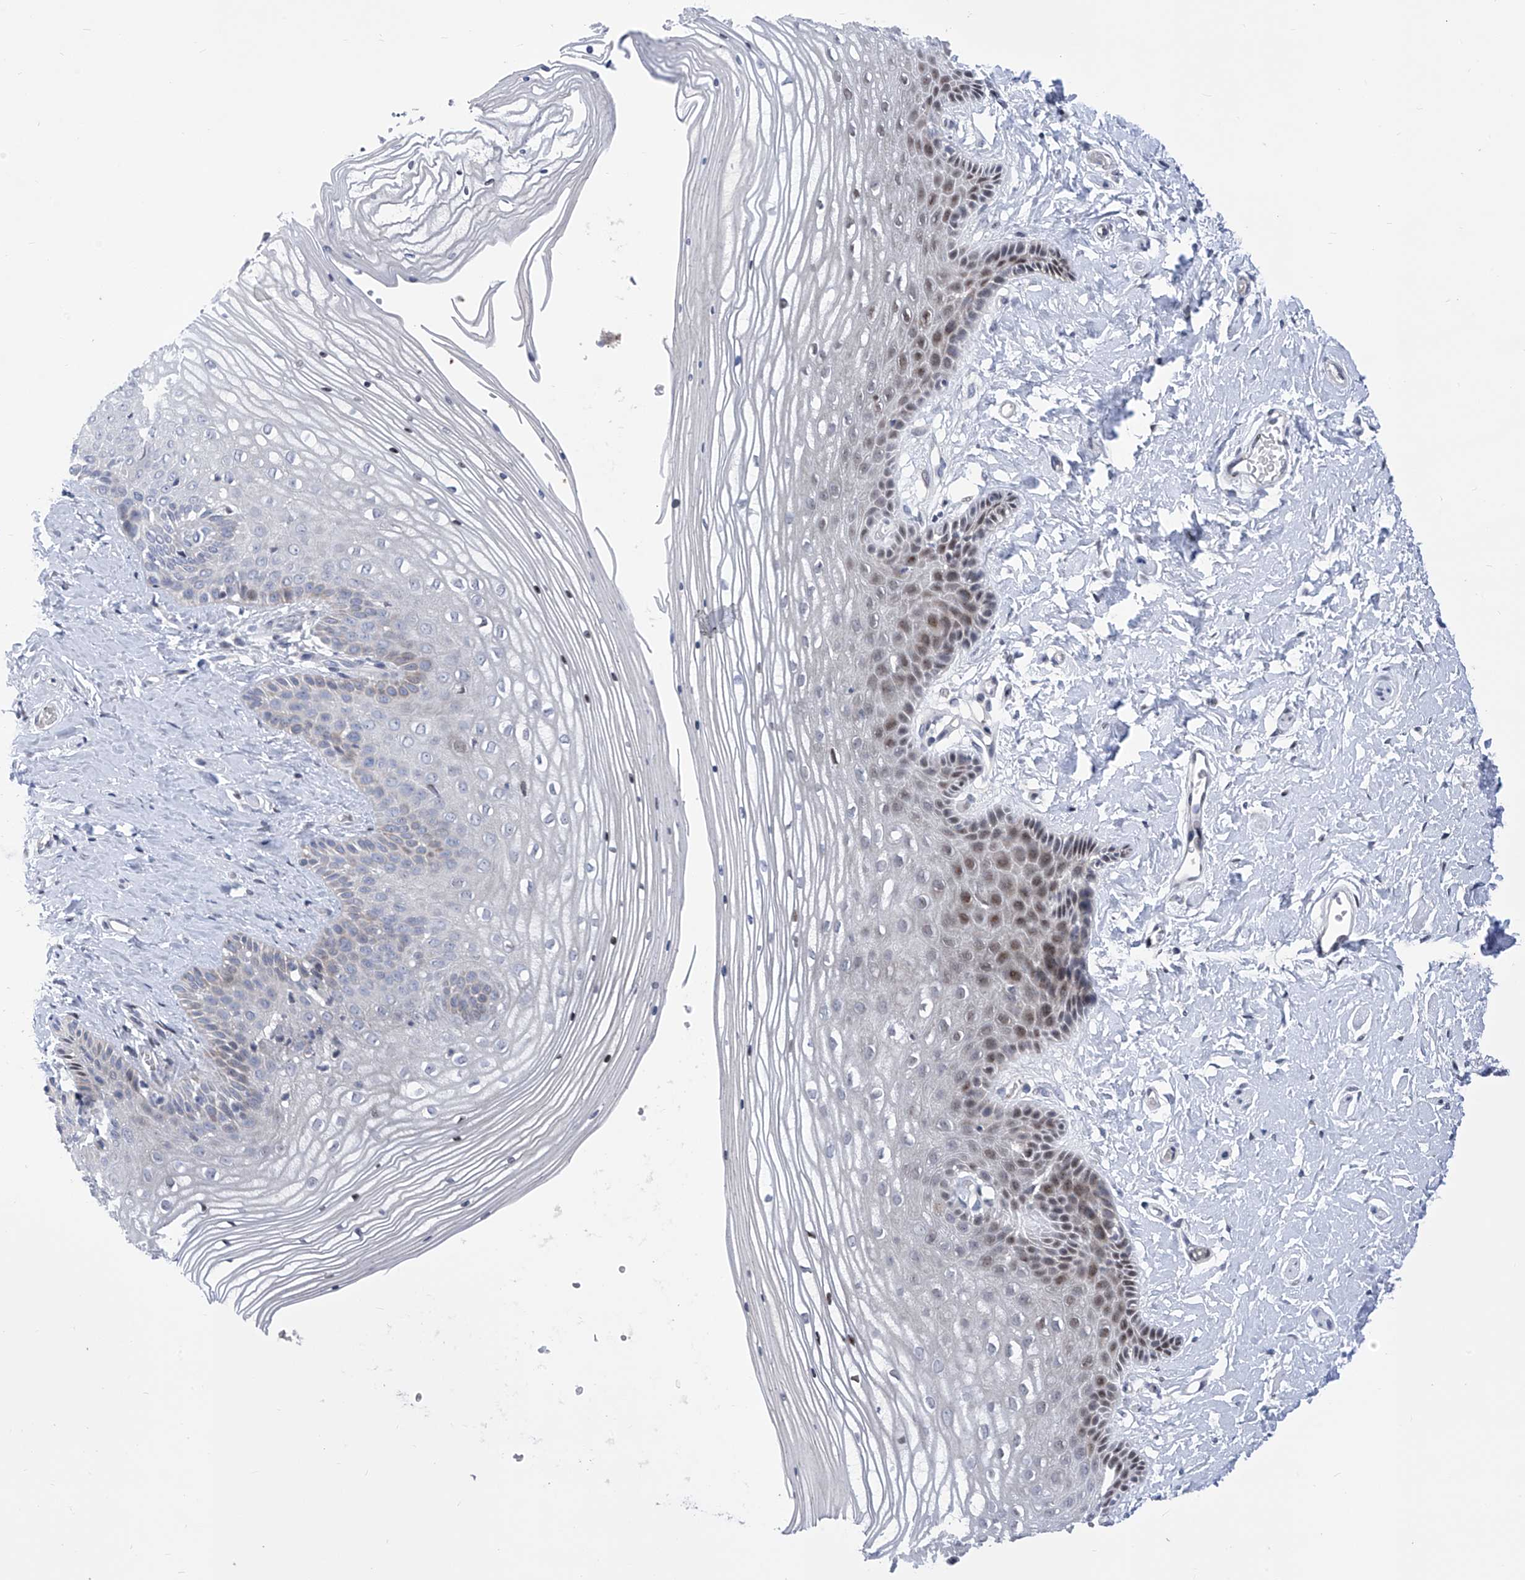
{"staining": {"intensity": "moderate", "quantity": "25%-75%", "location": "nuclear"}, "tissue": "vagina", "cell_type": "Squamous epithelial cells", "image_type": "normal", "snomed": [{"axis": "morphology", "description": "Normal tissue, NOS"}, {"axis": "topography", "description": "Vagina"}, {"axis": "topography", "description": "Cervix"}], "caption": "IHC of unremarkable human vagina exhibits medium levels of moderate nuclear expression in about 25%-75% of squamous epithelial cells.", "gene": "NUFIP1", "patient": {"sex": "female", "age": 40}}